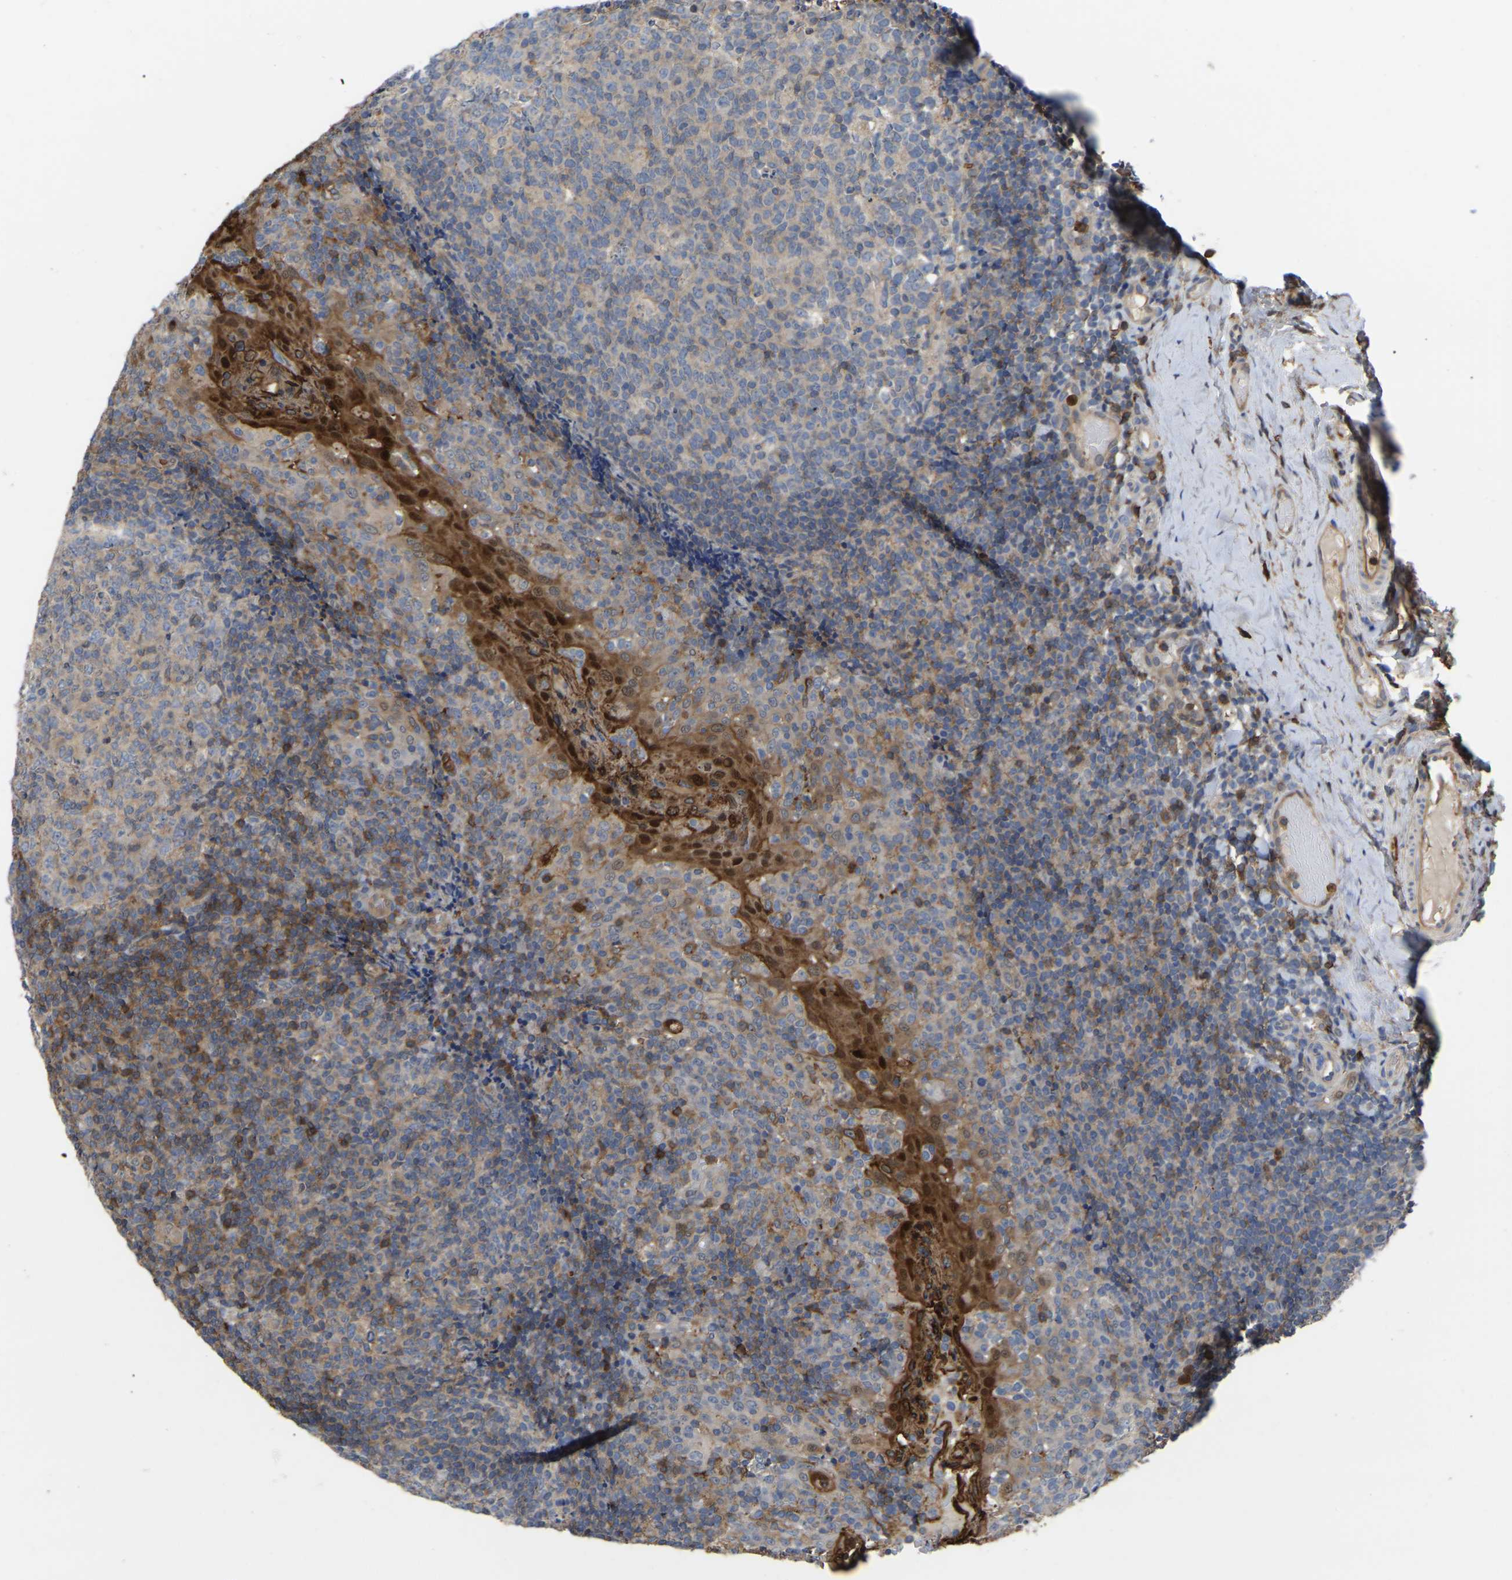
{"staining": {"intensity": "weak", "quantity": "25%-75%", "location": "cytoplasmic/membranous"}, "tissue": "tonsil", "cell_type": "Germinal center cells", "image_type": "normal", "snomed": [{"axis": "morphology", "description": "Normal tissue, NOS"}, {"axis": "topography", "description": "Tonsil"}], "caption": "DAB immunohistochemical staining of normal human tonsil displays weak cytoplasmic/membranous protein expression in about 25%-75% of germinal center cells.", "gene": "CIT", "patient": {"sex": "female", "age": 19}}